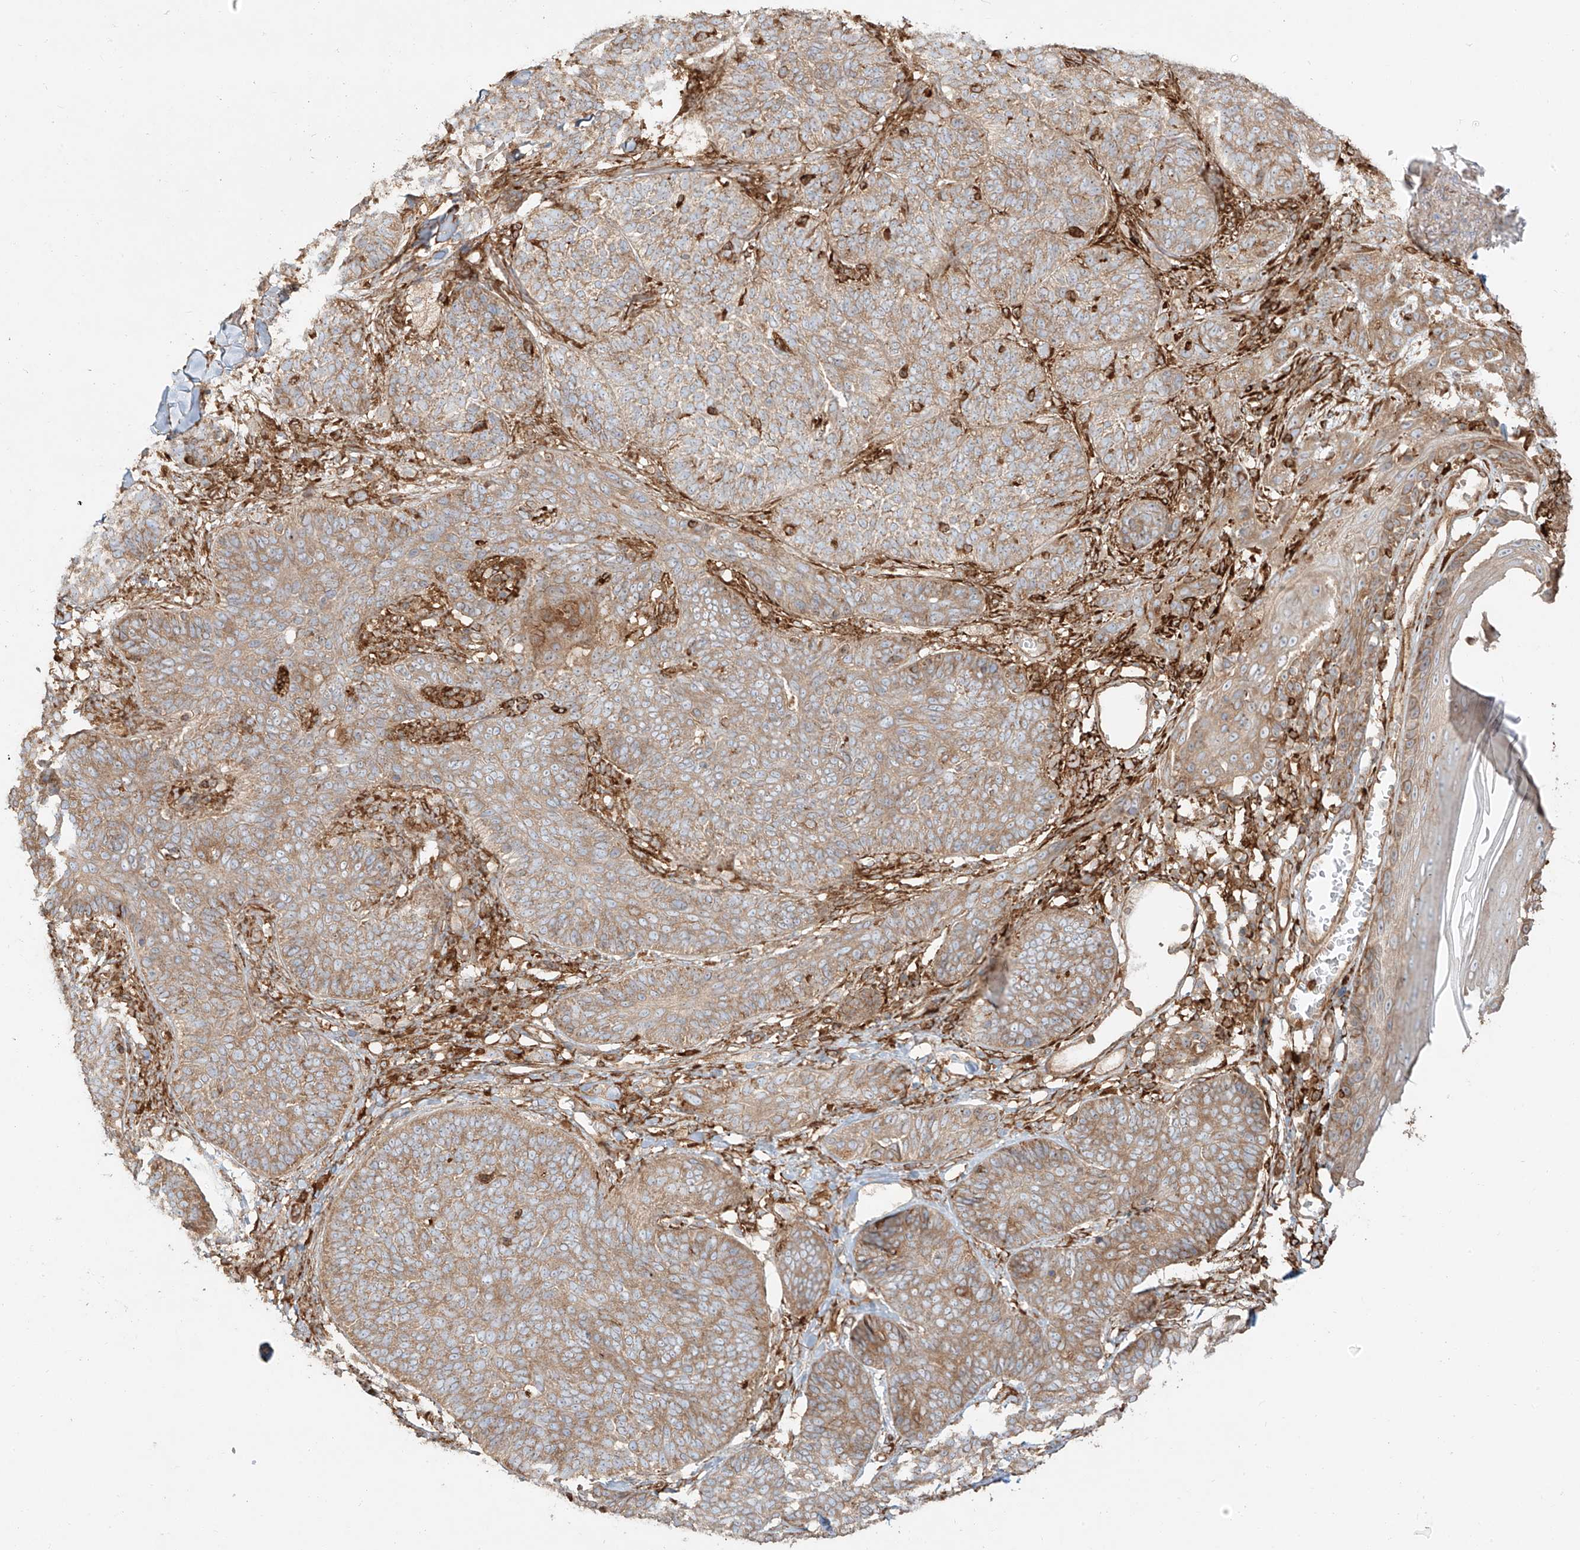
{"staining": {"intensity": "moderate", "quantity": ">75%", "location": "cytoplasmic/membranous"}, "tissue": "skin cancer", "cell_type": "Tumor cells", "image_type": "cancer", "snomed": [{"axis": "morphology", "description": "Basal cell carcinoma"}, {"axis": "topography", "description": "Skin"}], "caption": "Immunohistochemistry micrograph of human skin cancer stained for a protein (brown), which displays medium levels of moderate cytoplasmic/membranous positivity in approximately >75% of tumor cells.", "gene": "SNX9", "patient": {"sex": "male", "age": 85}}